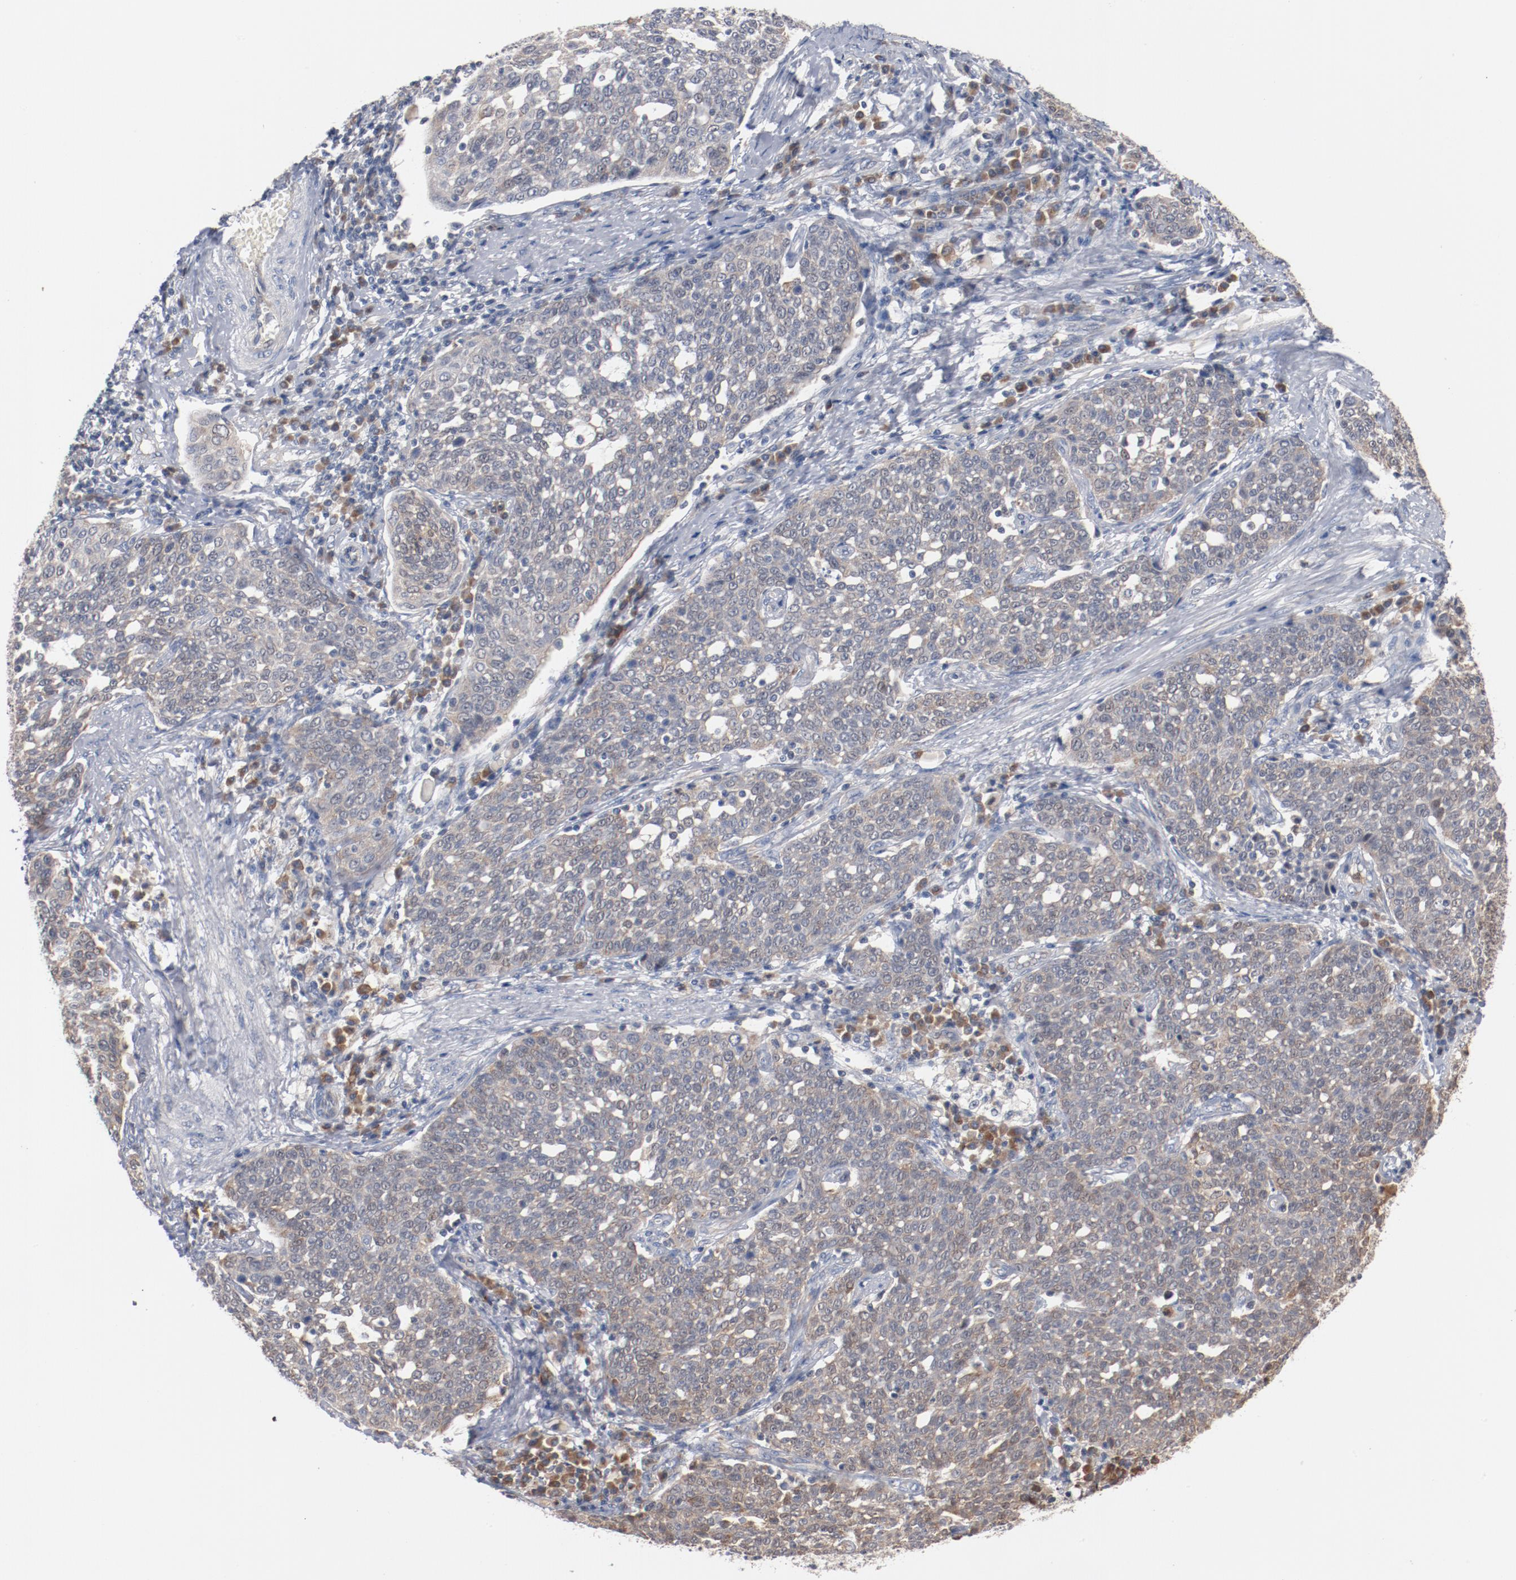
{"staining": {"intensity": "weak", "quantity": ">75%", "location": "cytoplasmic/membranous"}, "tissue": "cervical cancer", "cell_type": "Tumor cells", "image_type": "cancer", "snomed": [{"axis": "morphology", "description": "Squamous cell carcinoma, NOS"}, {"axis": "topography", "description": "Cervix"}], "caption": "Immunohistochemistry staining of squamous cell carcinoma (cervical), which demonstrates low levels of weak cytoplasmic/membranous positivity in approximately >75% of tumor cells indicating weak cytoplasmic/membranous protein expression. The staining was performed using DAB (3,3'-diaminobenzidine) (brown) for protein detection and nuclei were counterstained in hematoxylin (blue).", "gene": "RNASE11", "patient": {"sex": "female", "age": 34}}